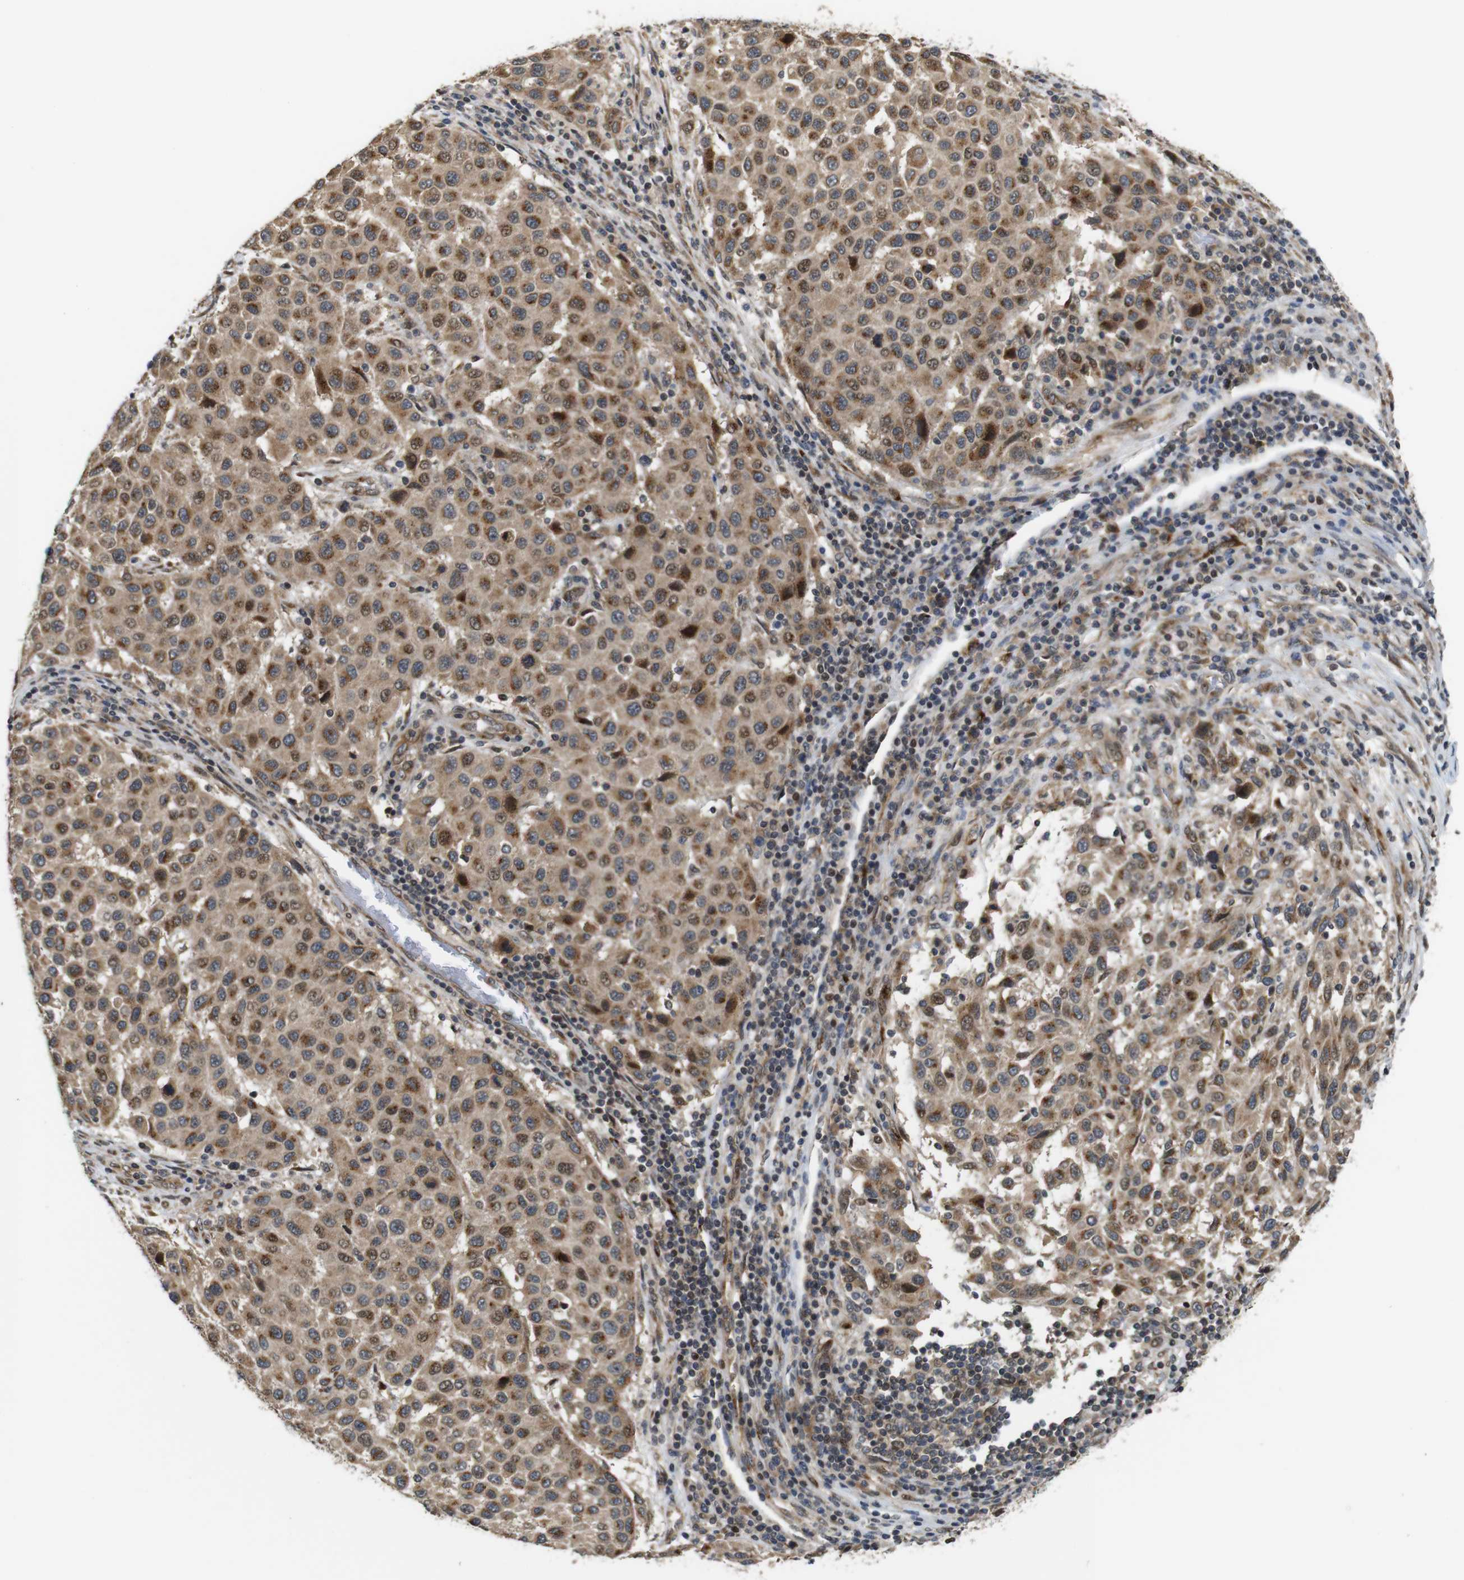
{"staining": {"intensity": "moderate", "quantity": ">75%", "location": "cytoplasmic/membranous"}, "tissue": "melanoma", "cell_type": "Tumor cells", "image_type": "cancer", "snomed": [{"axis": "morphology", "description": "Malignant melanoma, Metastatic site"}, {"axis": "topography", "description": "Lymph node"}], "caption": "IHC of melanoma displays medium levels of moderate cytoplasmic/membranous staining in approximately >75% of tumor cells.", "gene": "EFCAB14", "patient": {"sex": "male", "age": 61}}